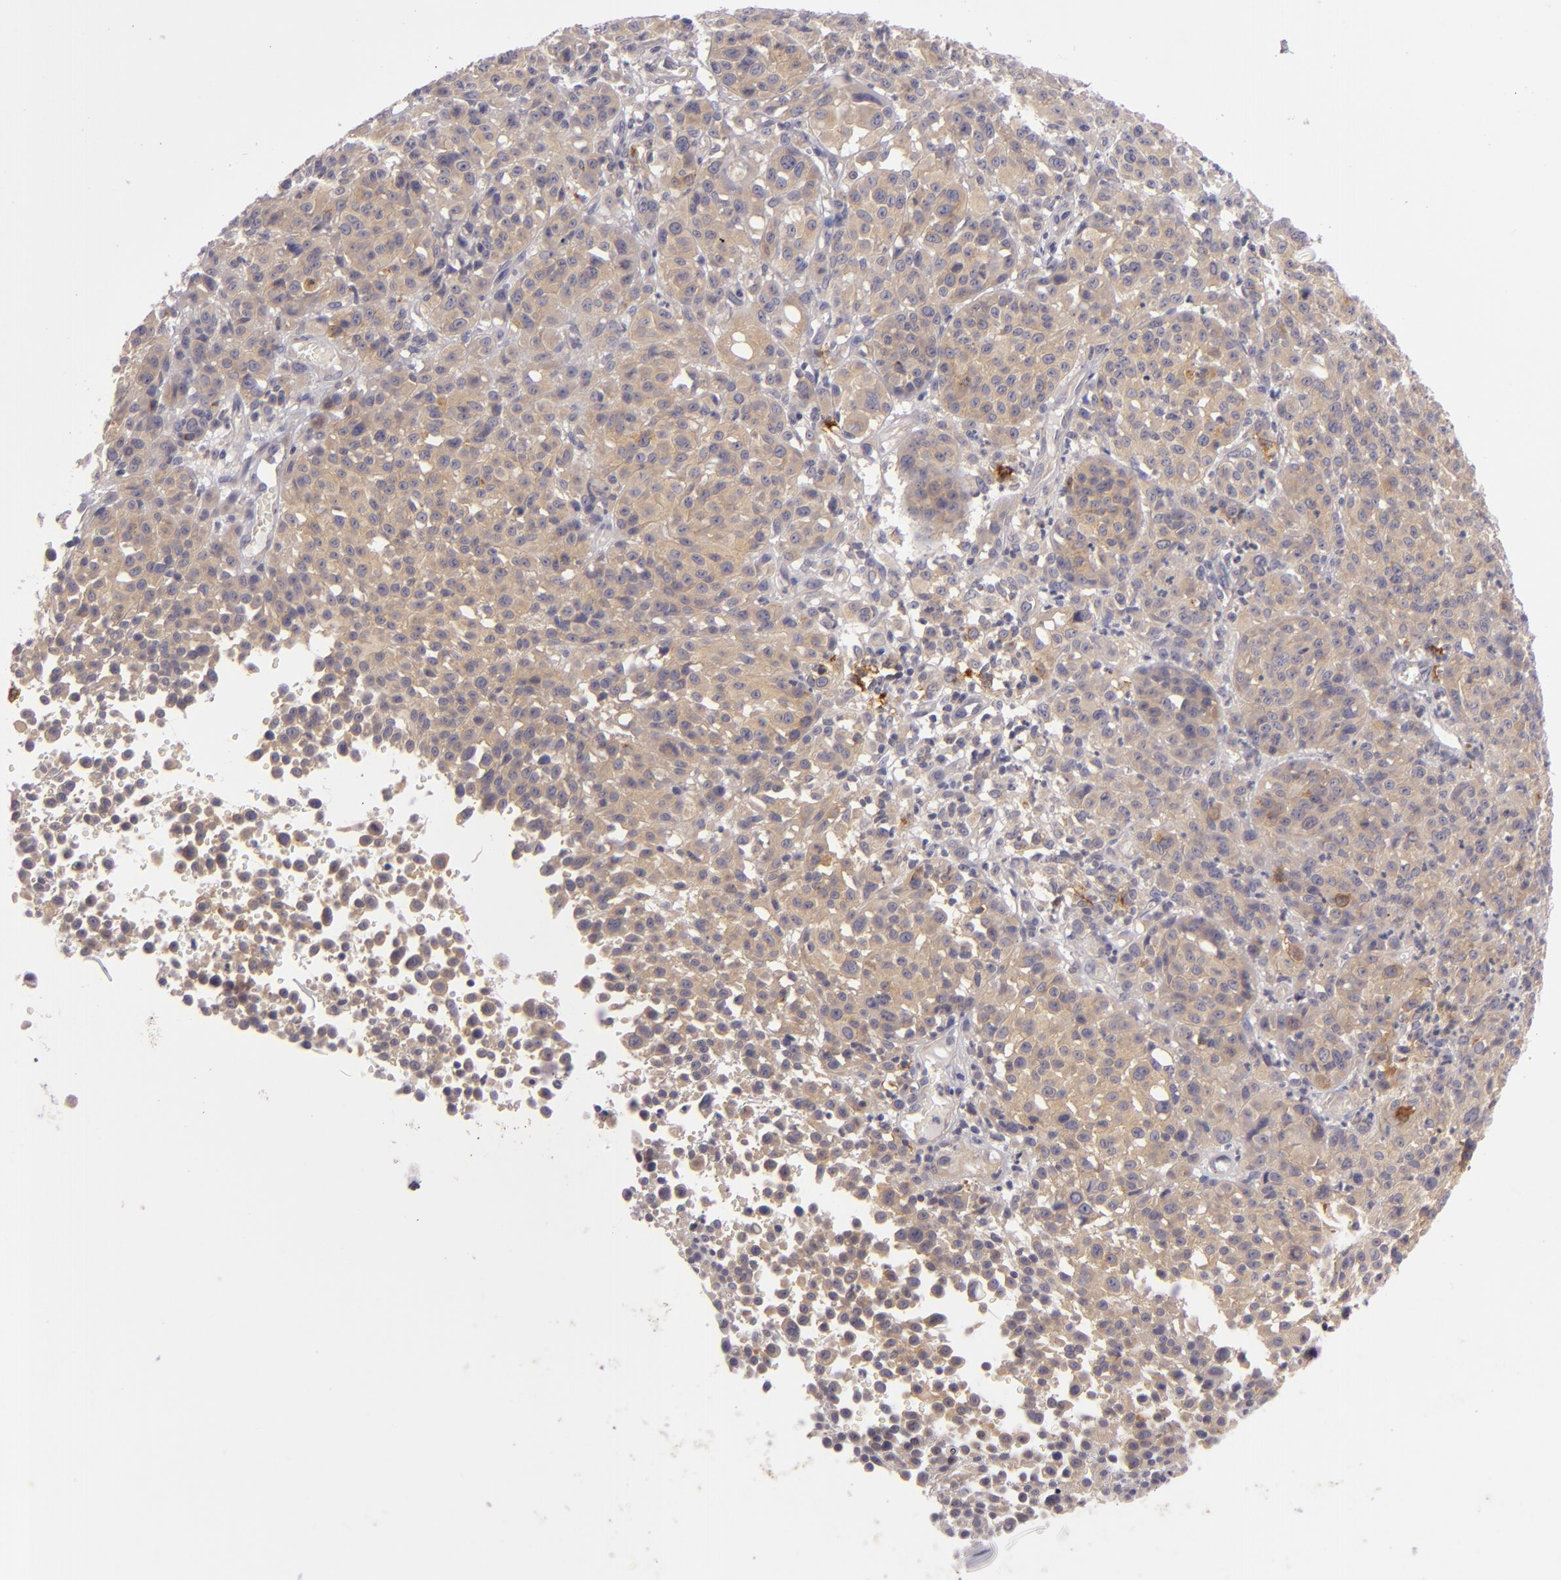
{"staining": {"intensity": "moderate", "quantity": ">75%", "location": "cytoplasmic/membranous"}, "tissue": "melanoma", "cell_type": "Tumor cells", "image_type": "cancer", "snomed": [{"axis": "morphology", "description": "Malignant melanoma, NOS"}, {"axis": "topography", "description": "Skin"}], "caption": "DAB immunohistochemical staining of malignant melanoma shows moderate cytoplasmic/membranous protein positivity in approximately >75% of tumor cells.", "gene": "CD83", "patient": {"sex": "female", "age": 49}}